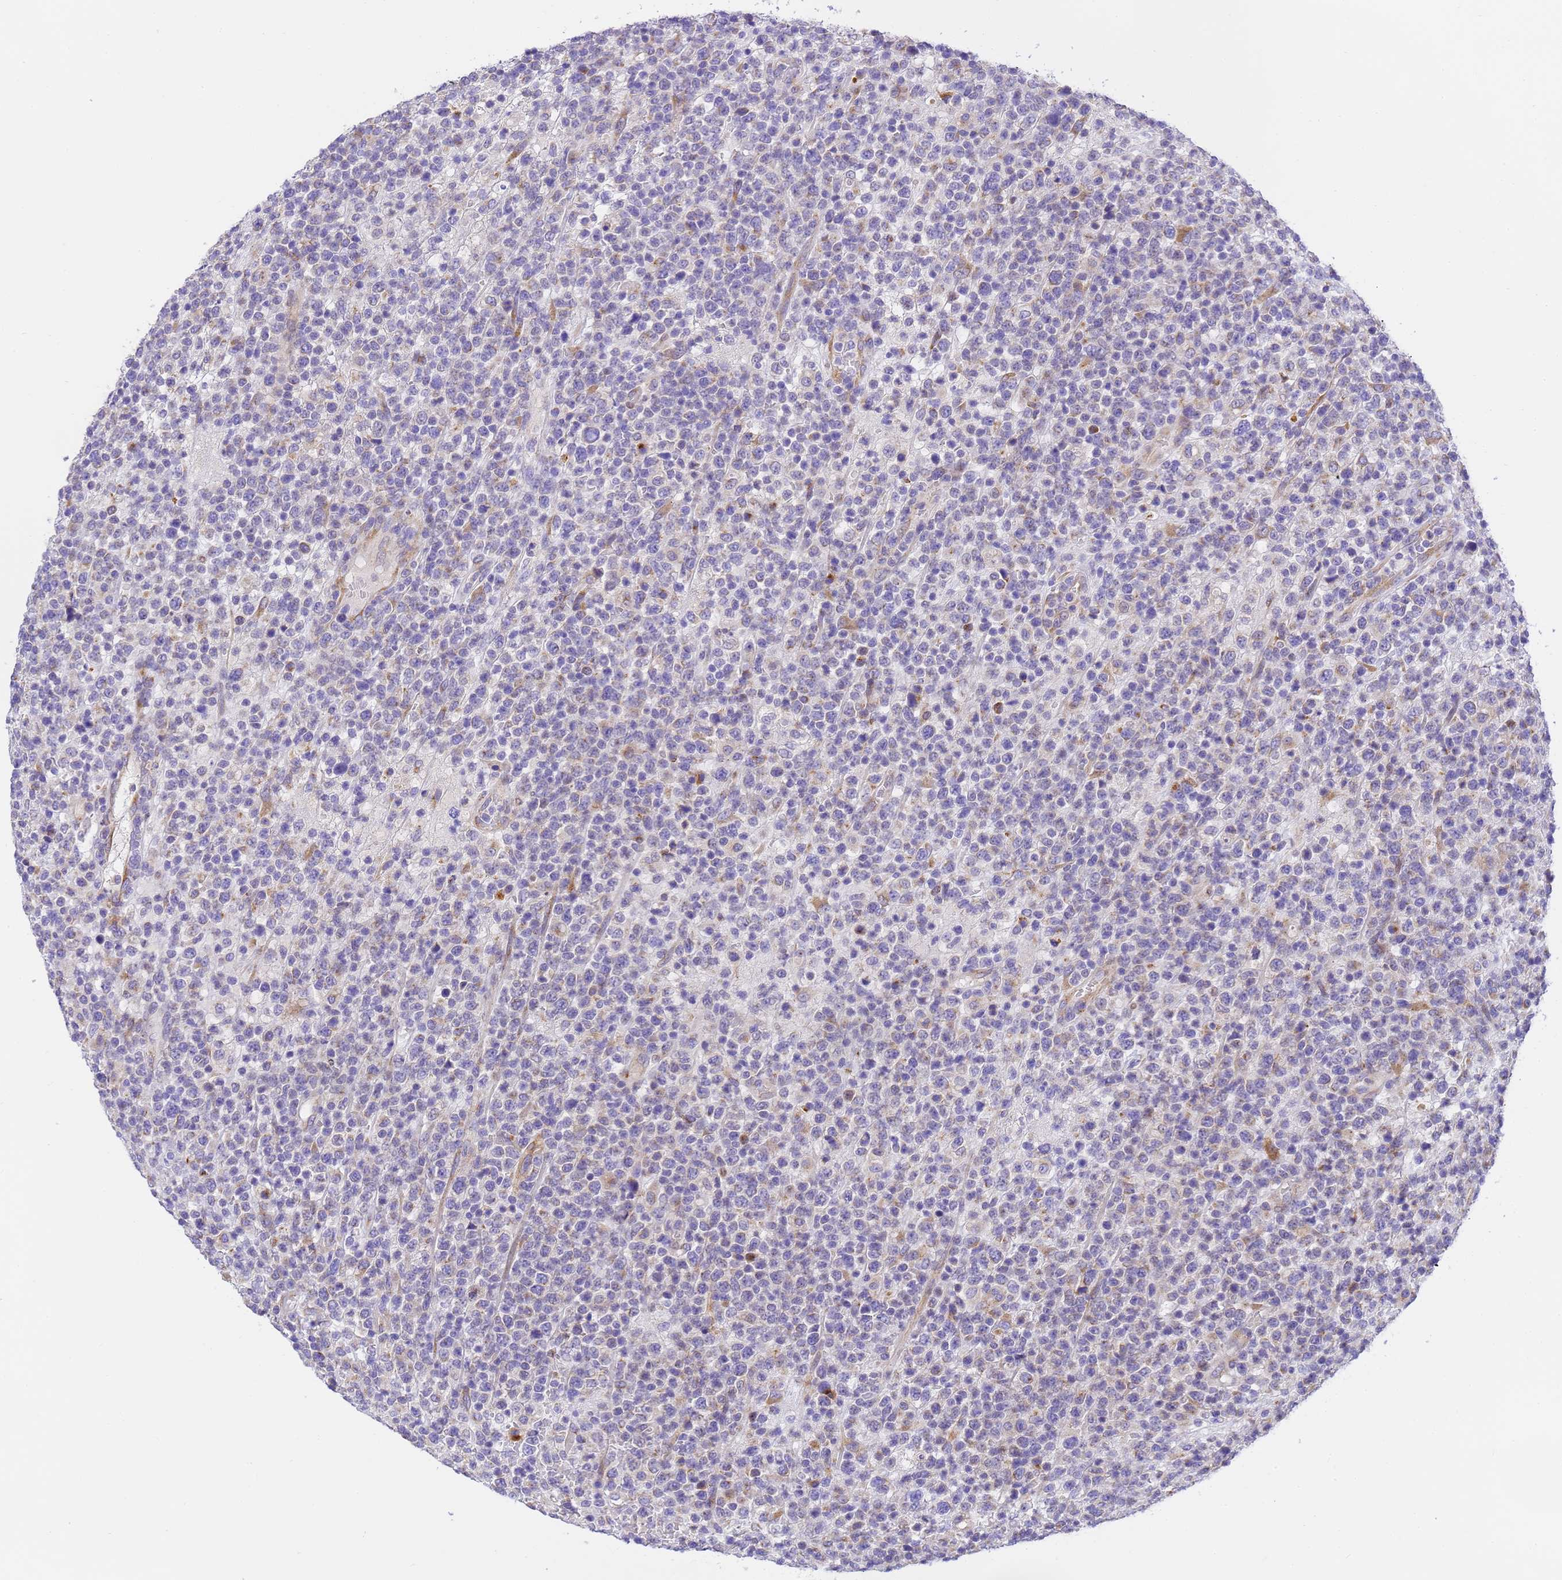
{"staining": {"intensity": "negative", "quantity": "none", "location": "none"}, "tissue": "lymphoma", "cell_type": "Tumor cells", "image_type": "cancer", "snomed": [{"axis": "morphology", "description": "Malignant lymphoma, non-Hodgkin's type, High grade"}, {"axis": "topography", "description": "Colon"}], "caption": "This photomicrograph is of lymphoma stained with immunohistochemistry to label a protein in brown with the nuclei are counter-stained blue. There is no positivity in tumor cells.", "gene": "RHBDD3", "patient": {"sex": "female", "age": 53}}